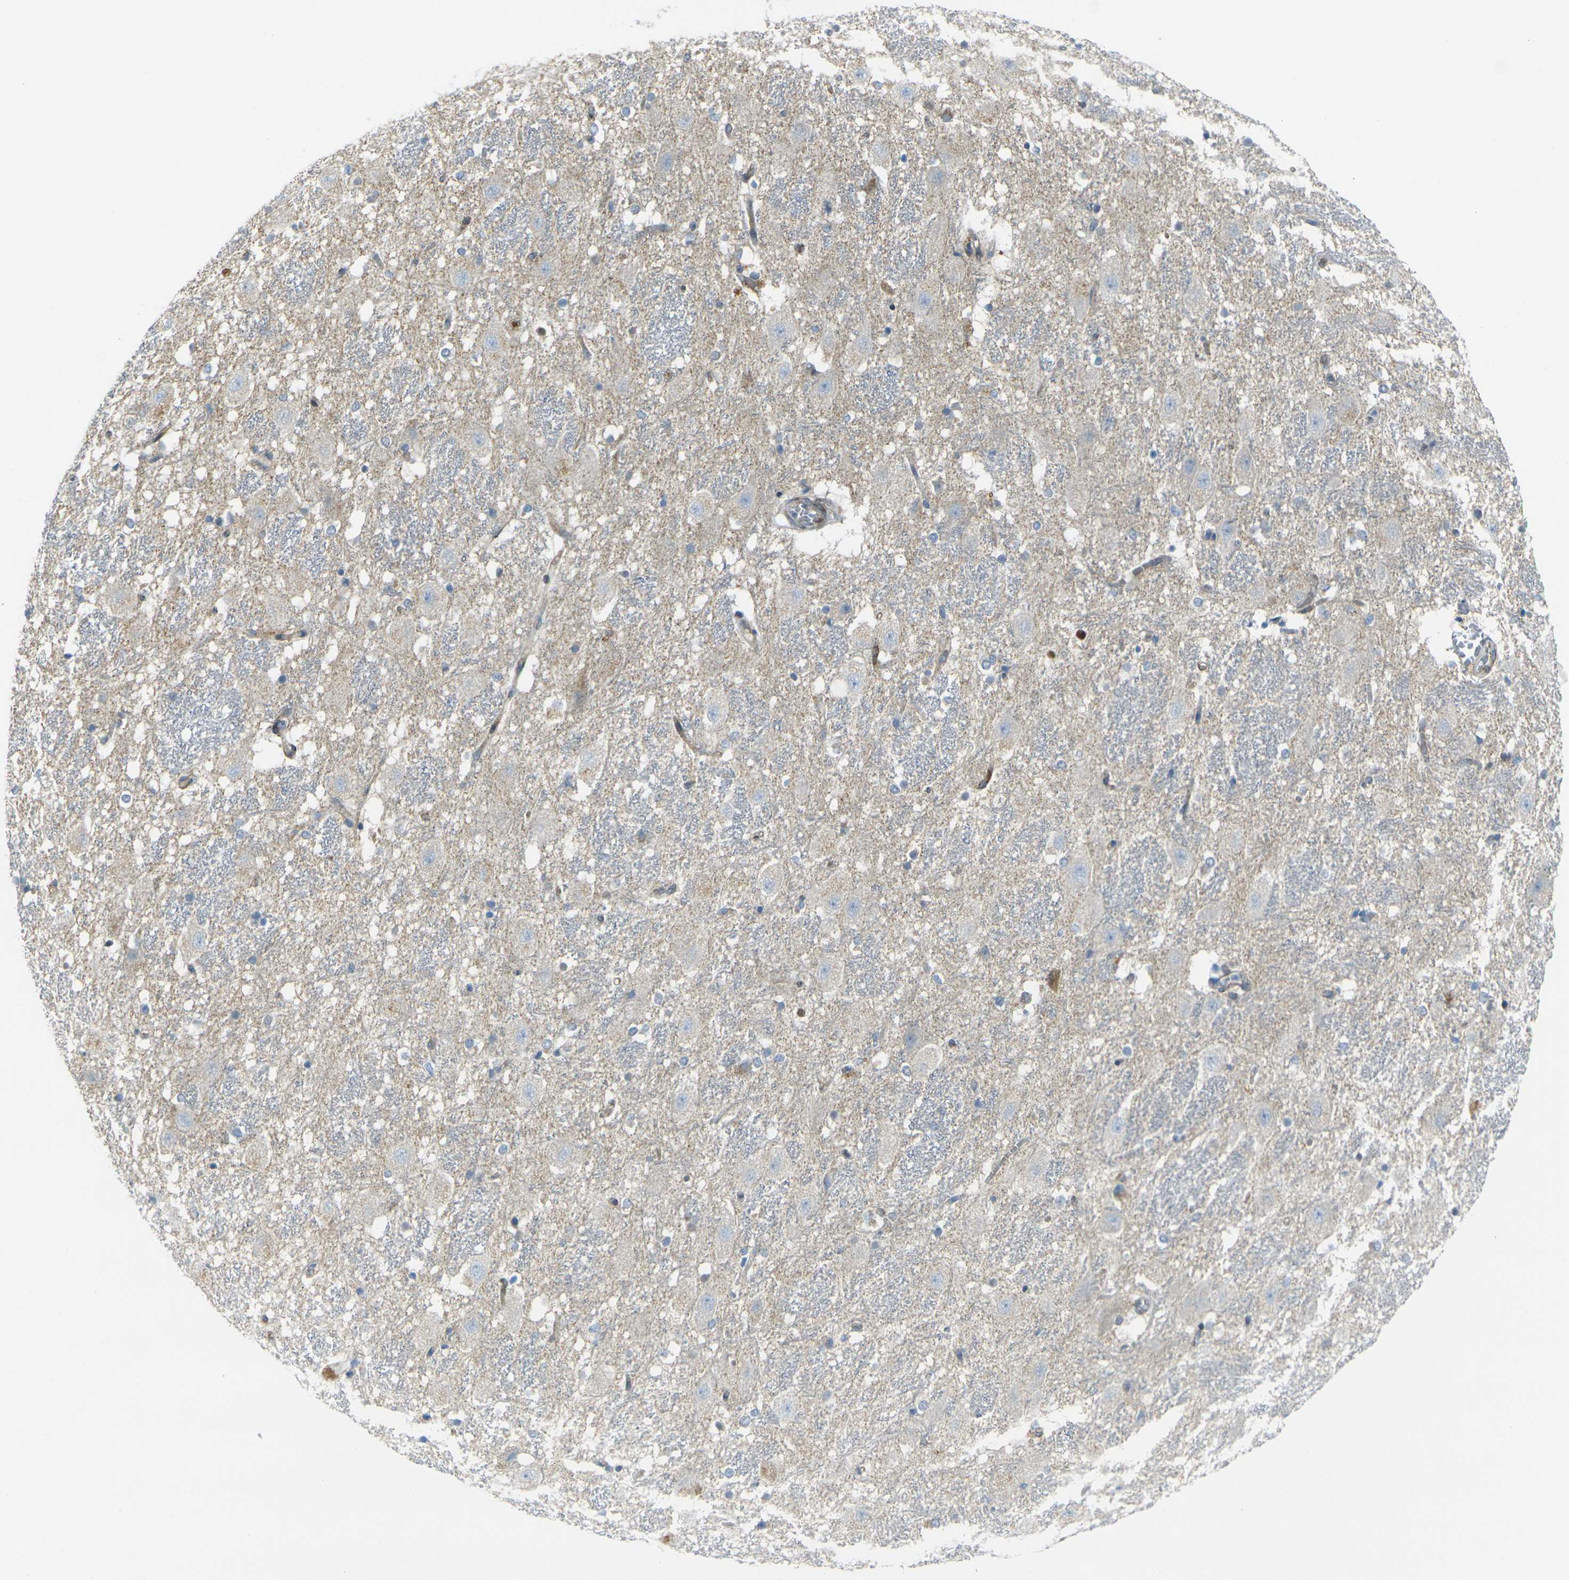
{"staining": {"intensity": "weak", "quantity": "<25%", "location": "cytoplasmic/membranous"}, "tissue": "hippocampus", "cell_type": "Glial cells", "image_type": "normal", "snomed": [{"axis": "morphology", "description": "Normal tissue, NOS"}, {"axis": "topography", "description": "Hippocampus"}], "caption": "This is an immunohistochemistry (IHC) image of unremarkable human hippocampus. There is no expression in glial cells.", "gene": "CELSR2", "patient": {"sex": "female", "age": 19}}